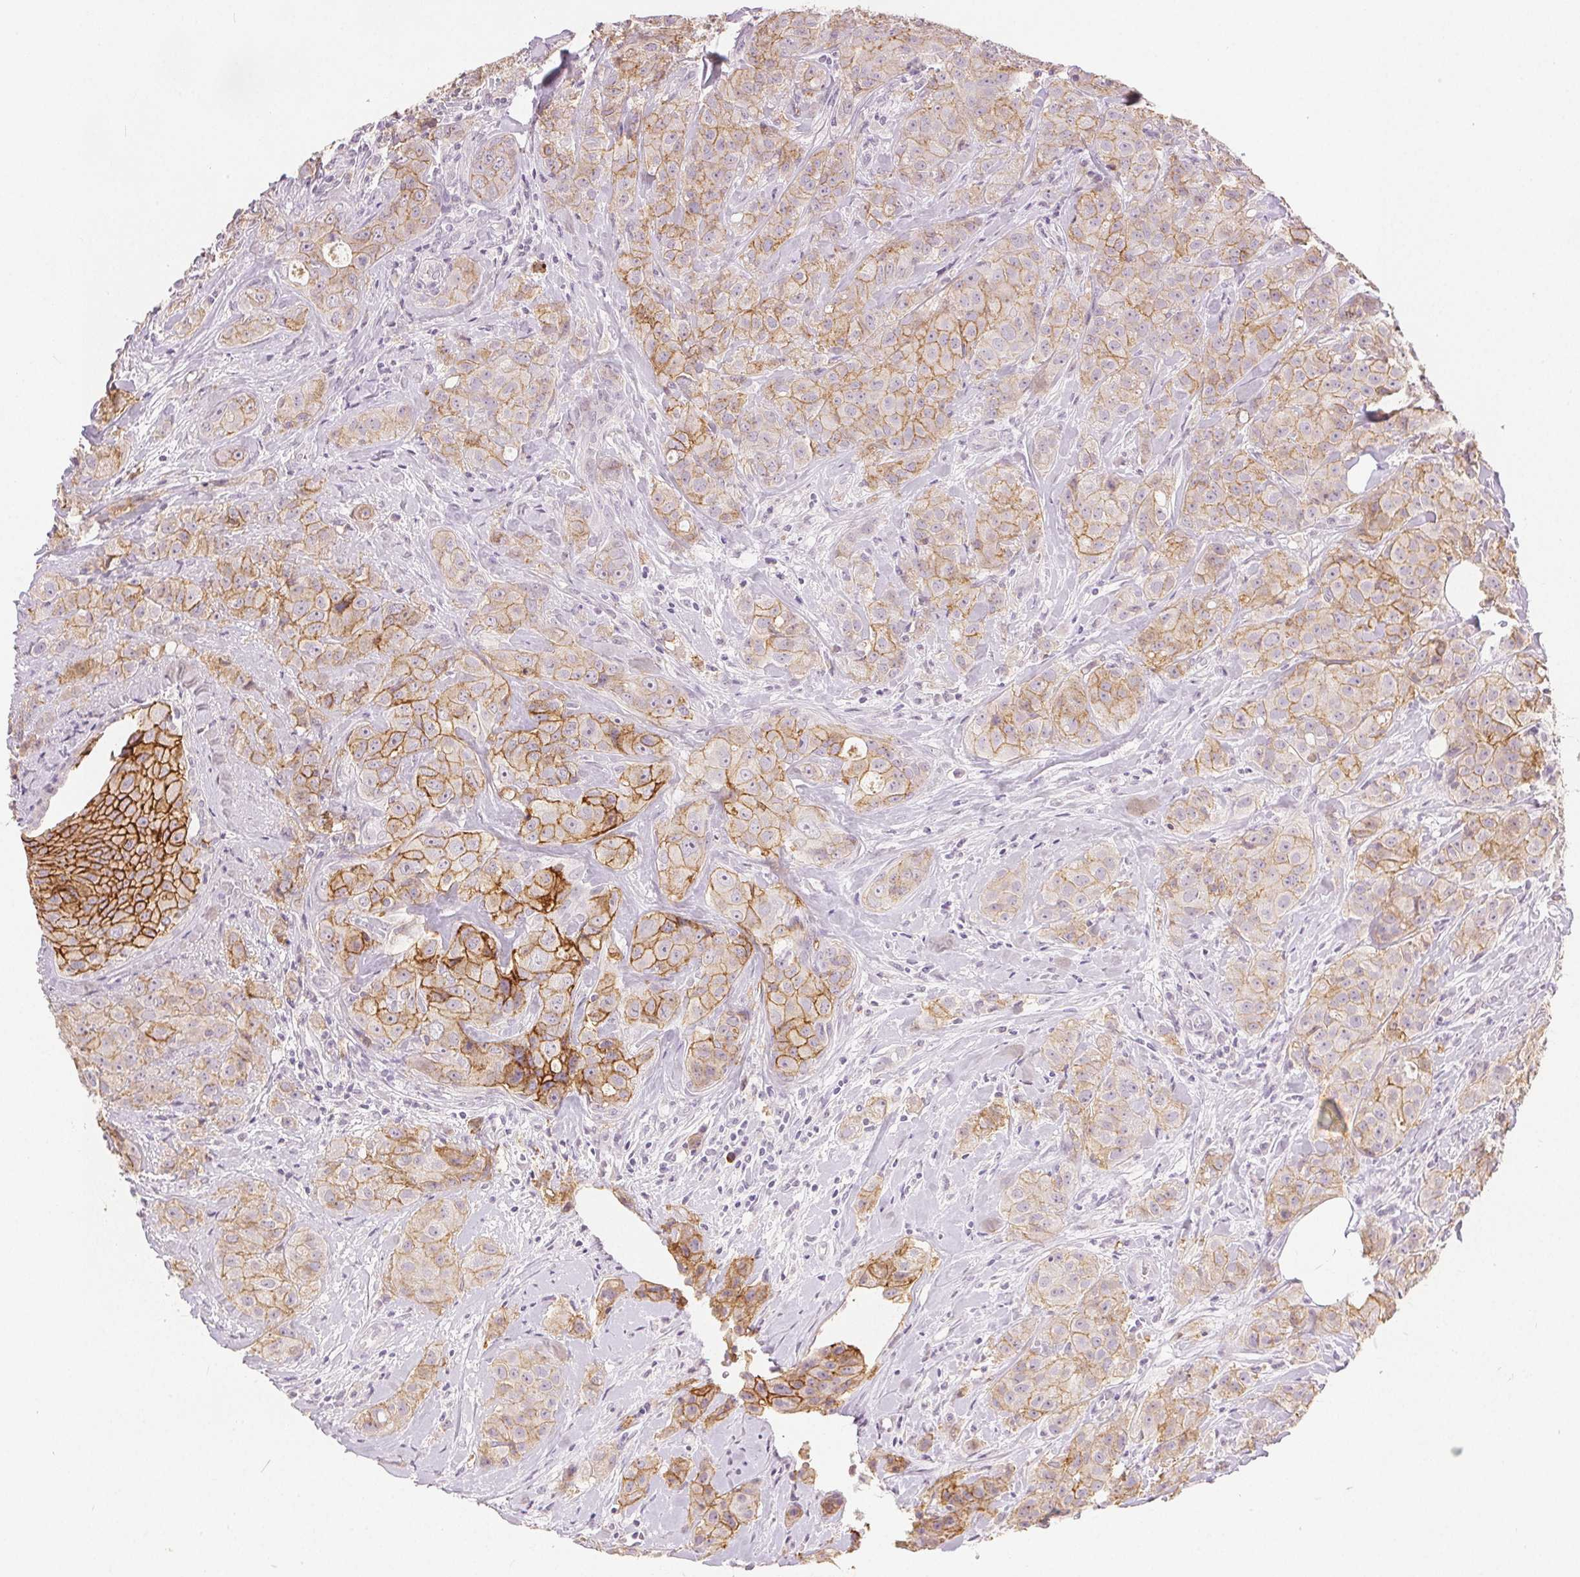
{"staining": {"intensity": "moderate", "quantity": "25%-75%", "location": "cytoplasmic/membranous"}, "tissue": "breast cancer", "cell_type": "Tumor cells", "image_type": "cancer", "snomed": [{"axis": "morphology", "description": "Duct carcinoma"}, {"axis": "topography", "description": "Breast"}], "caption": "About 25%-75% of tumor cells in human breast cancer (invasive ductal carcinoma) demonstrate moderate cytoplasmic/membranous protein positivity as visualized by brown immunohistochemical staining.", "gene": "CA12", "patient": {"sex": "female", "age": 43}}